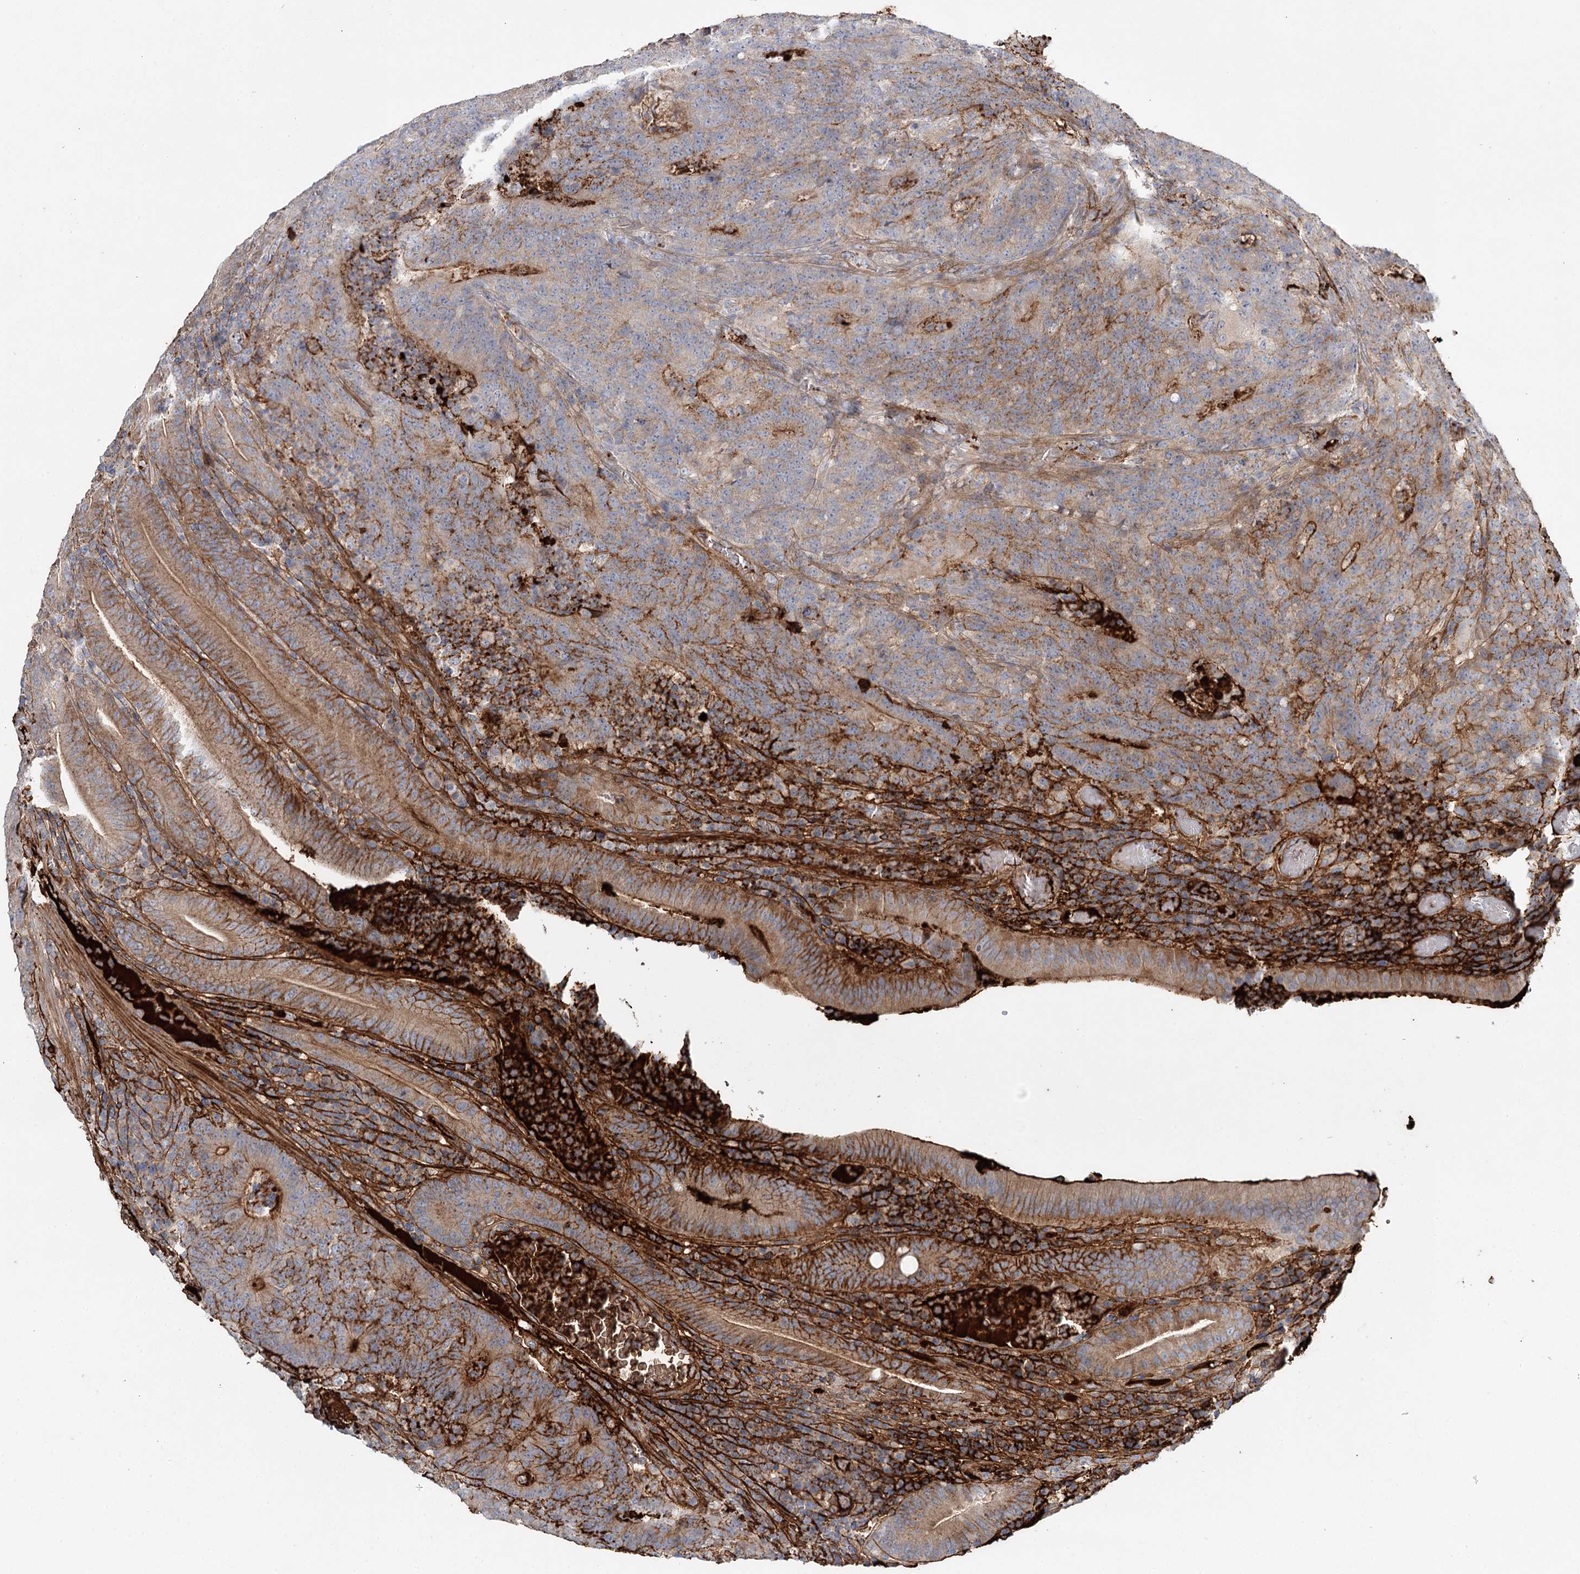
{"staining": {"intensity": "moderate", "quantity": "25%-75%", "location": "cytoplasmic/membranous"}, "tissue": "colorectal cancer", "cell_type": "Tumor cells", "image_type": "cancer", "snomed": [{"axis": "morphology", "description": "Normal tissue, NOS"}, {"axis": "morphology", "description": "Adenocarcinoma, NOS"}, {"axis": "topography", "description": "Colon"}], "caption": "This photomicrograph demonstrates immunohistochemistry (IHC) staining of human adenocarcinoma (colorectal), with medium moderate cytoplasmic/membranous staining in approximately 25%-75% of tumor cells.", "gene": "ALKBH8", "patient": {"sex": "female", "age": 75}}